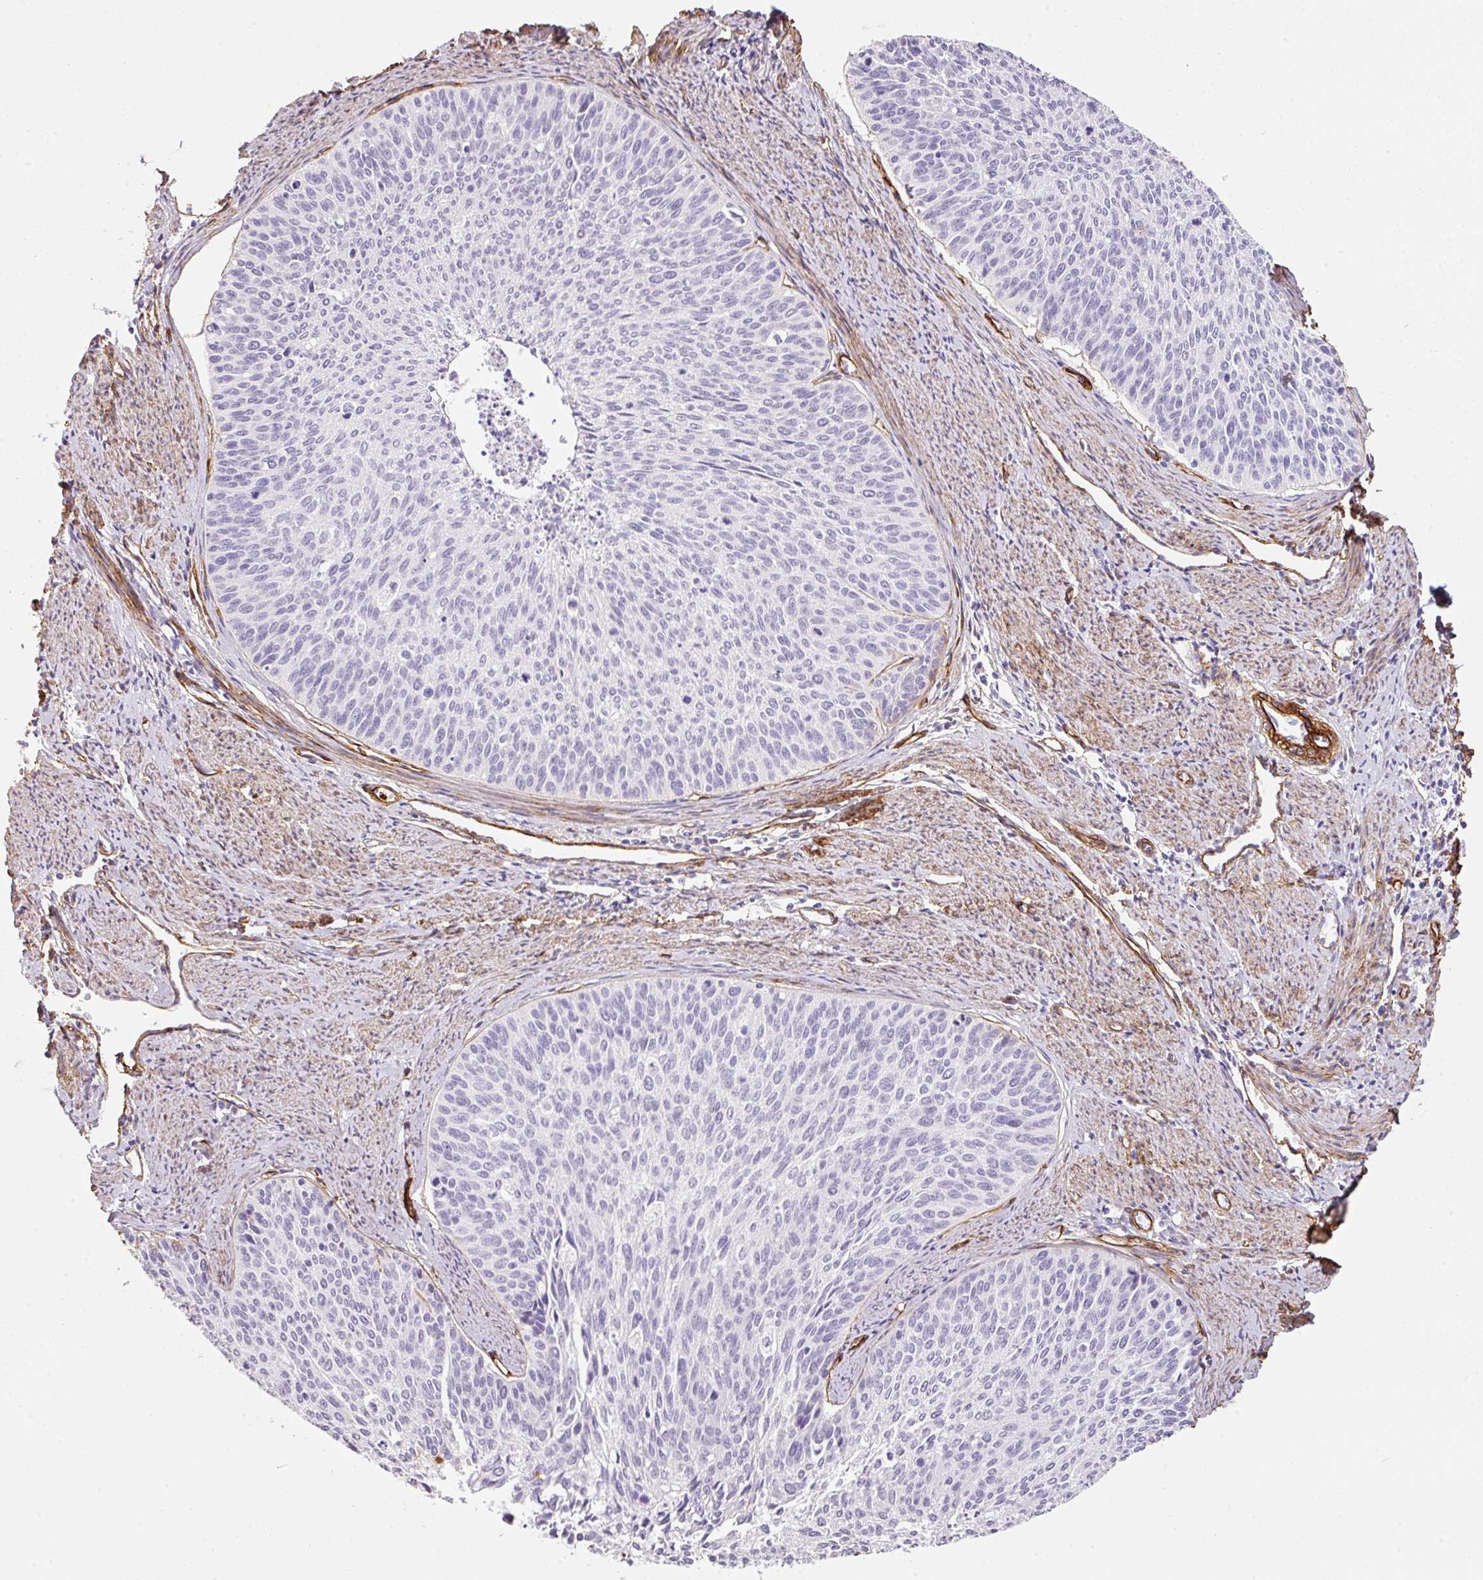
{"staining": {"intensity": "negative", "quantity": "none", "location": "none"}, "tissue": "cervical cancer", "cell_type": "Tumor cells", "image_type": "cancer", "snomed": [{"axis": "morphology", "description": "Squamous cell carcinoma, NOS"}, {"axis": "topography", "description": "Cervix"}], "caption": "IHC photomicrograph of cervical squamous cell carcinoma stained for a protein (brown), which demonstrates no expression in tumor cells.", "gene": "LOXL4", "patient": {"sex": "female", "age": 55}}